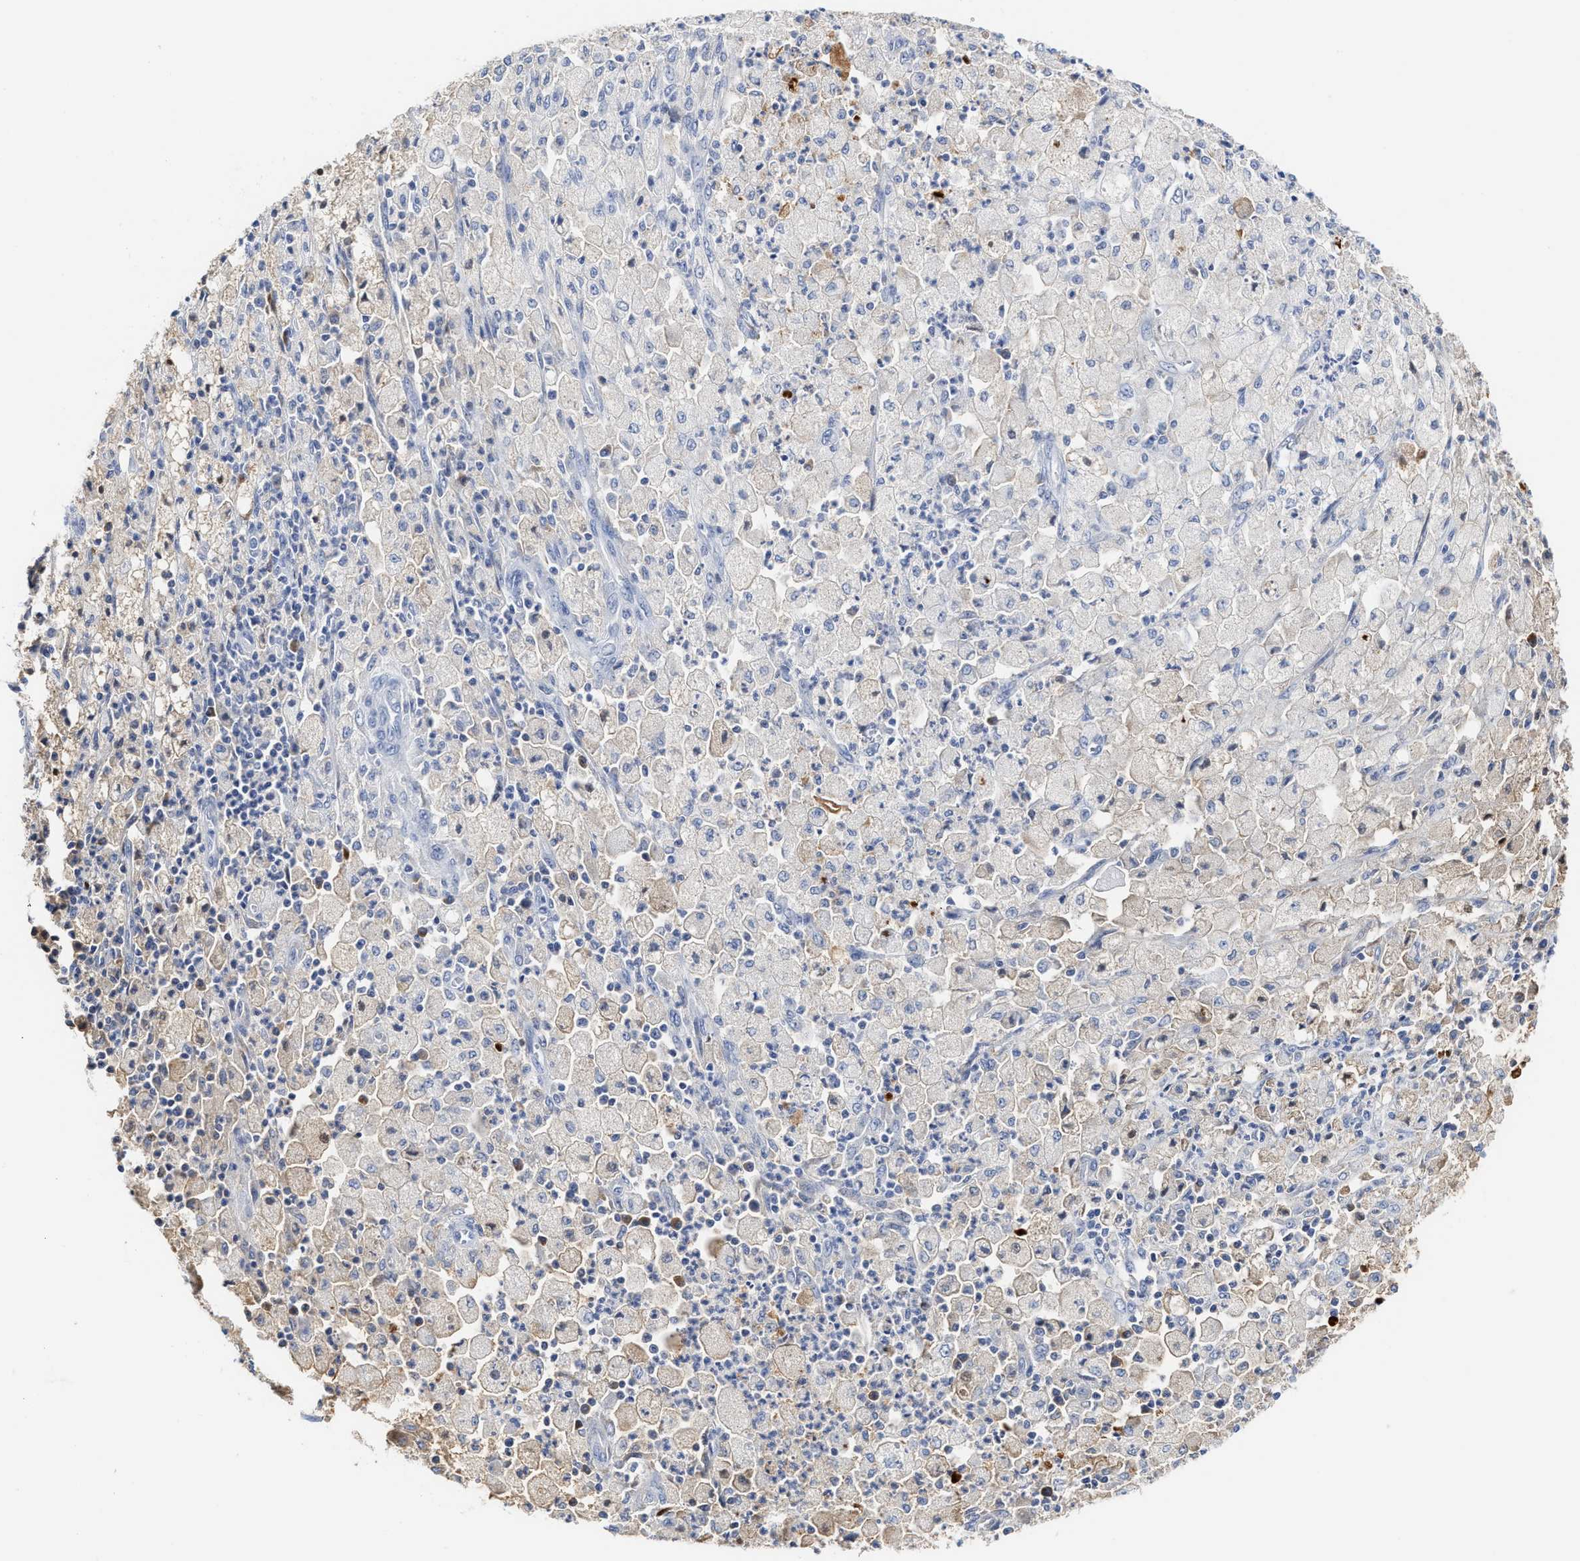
{"staining": {"intensity": "negative", "quantity": "none", "location": "none"}, "tissue": "cervical cancer", "cell_type": "Tumor cells", "image_type": "cancer", "snomed": [{"axis": "morphology", "description": "Normal tissue, NOS"}, {"axis": "morphology", "description": "Adenocarcinoma, NOS"}, {"axis": "topography", "description": "Cervix"}, {"axis": "topography", "description": "Endometrium"}], "caption": "Cervical adenocarcinoma was stained to show a protein in brown. There is no significant staining in tumor cells.", "gene": "C2", "patient": {"sex": "female", "age": 86}}